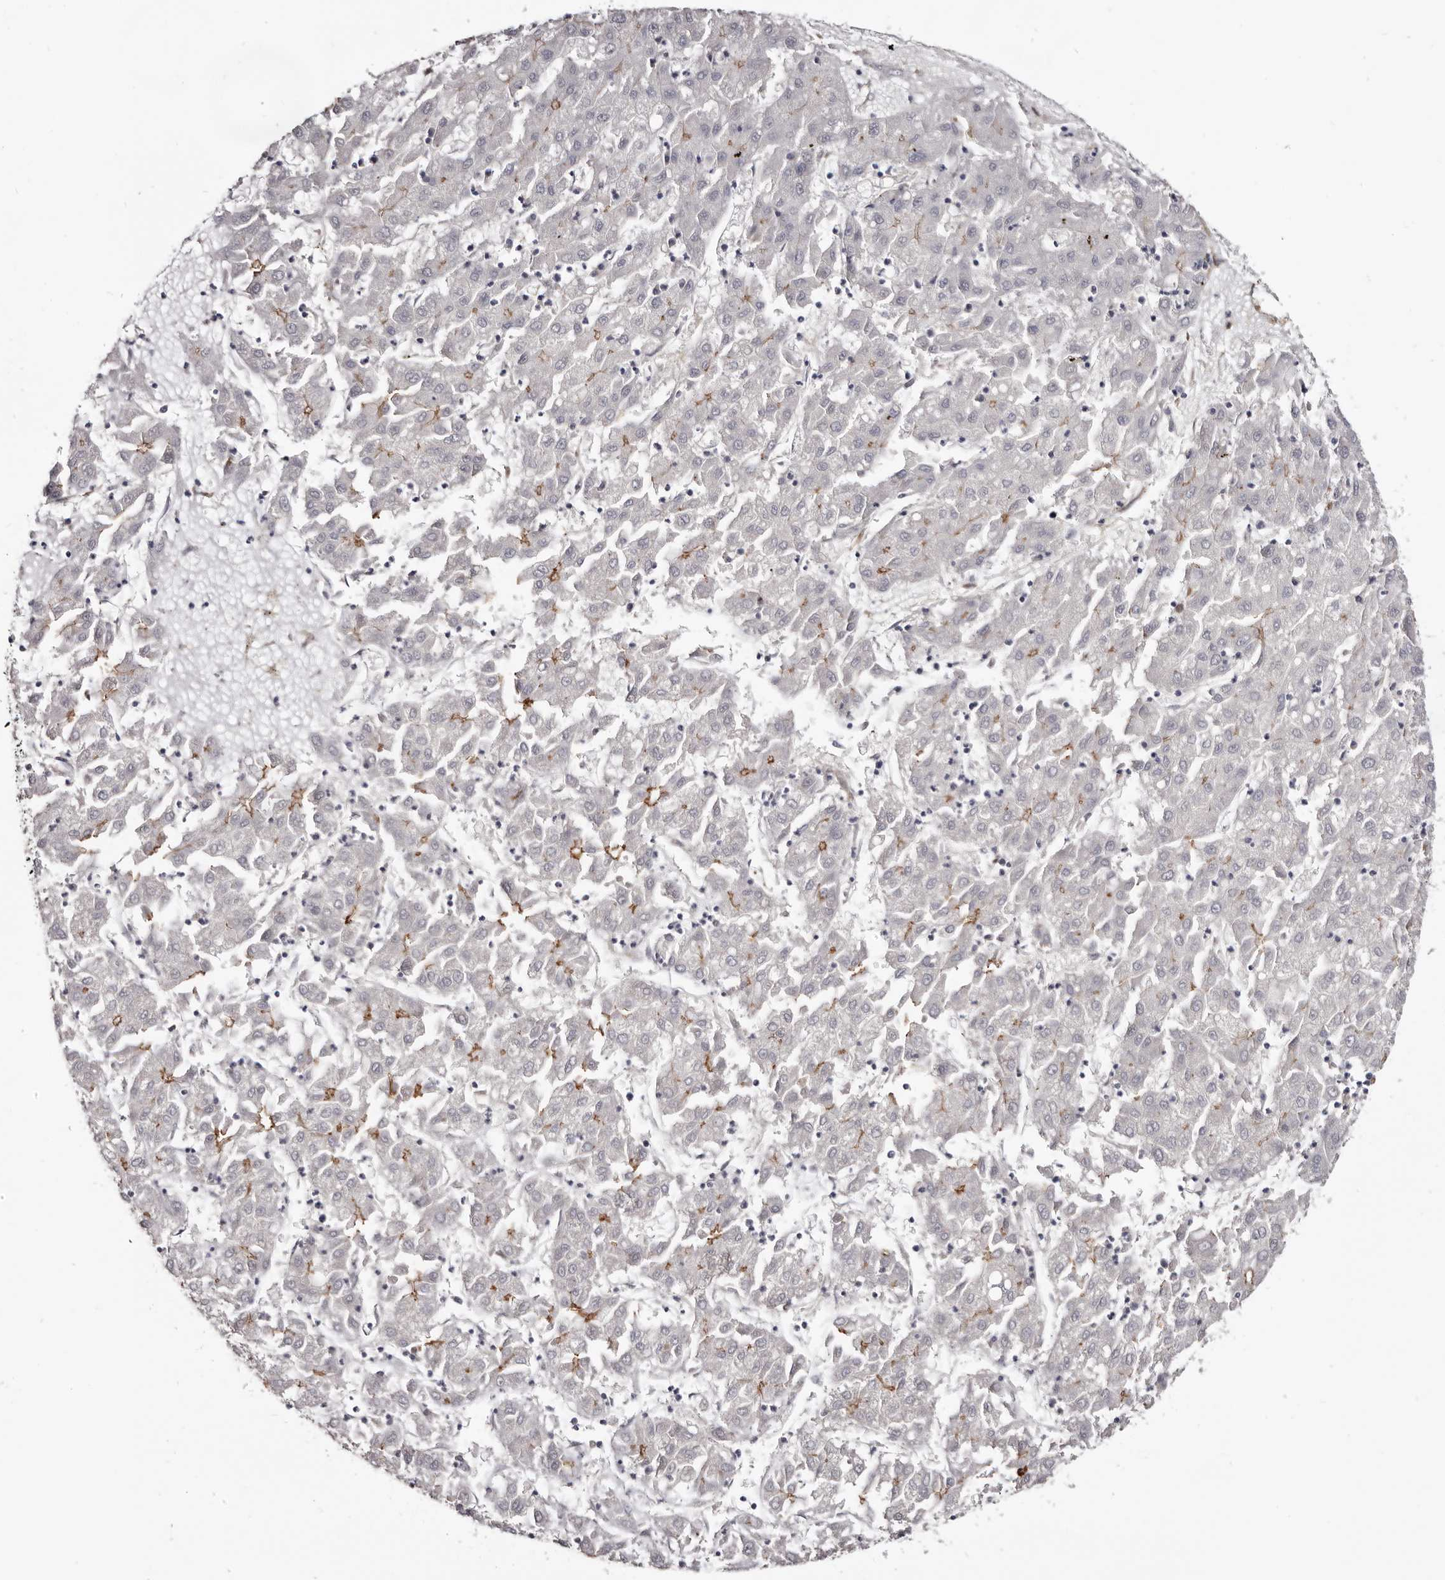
{"staining": {"intensity": "moderate", "quantity": "<25%", "location": "cytoplasmic/membranous"}, "tissue": "liver cancer", "cell_type": "Tumor cells", "image_type": "cancer", "snomed": [{"axis": "morphology", "description": "Carcinoma, Hepatocellular, NOS"}, {"axis": "topography", "description": "Liver"}], "caption": "Protein staining of liver hepatocellular carcinoma tissue displays moderate cytoplasmic/membranous expression in approximately <25% of tumor cells.", "gene": "CGN", "patient": {"sex": "male", "age": 72}}